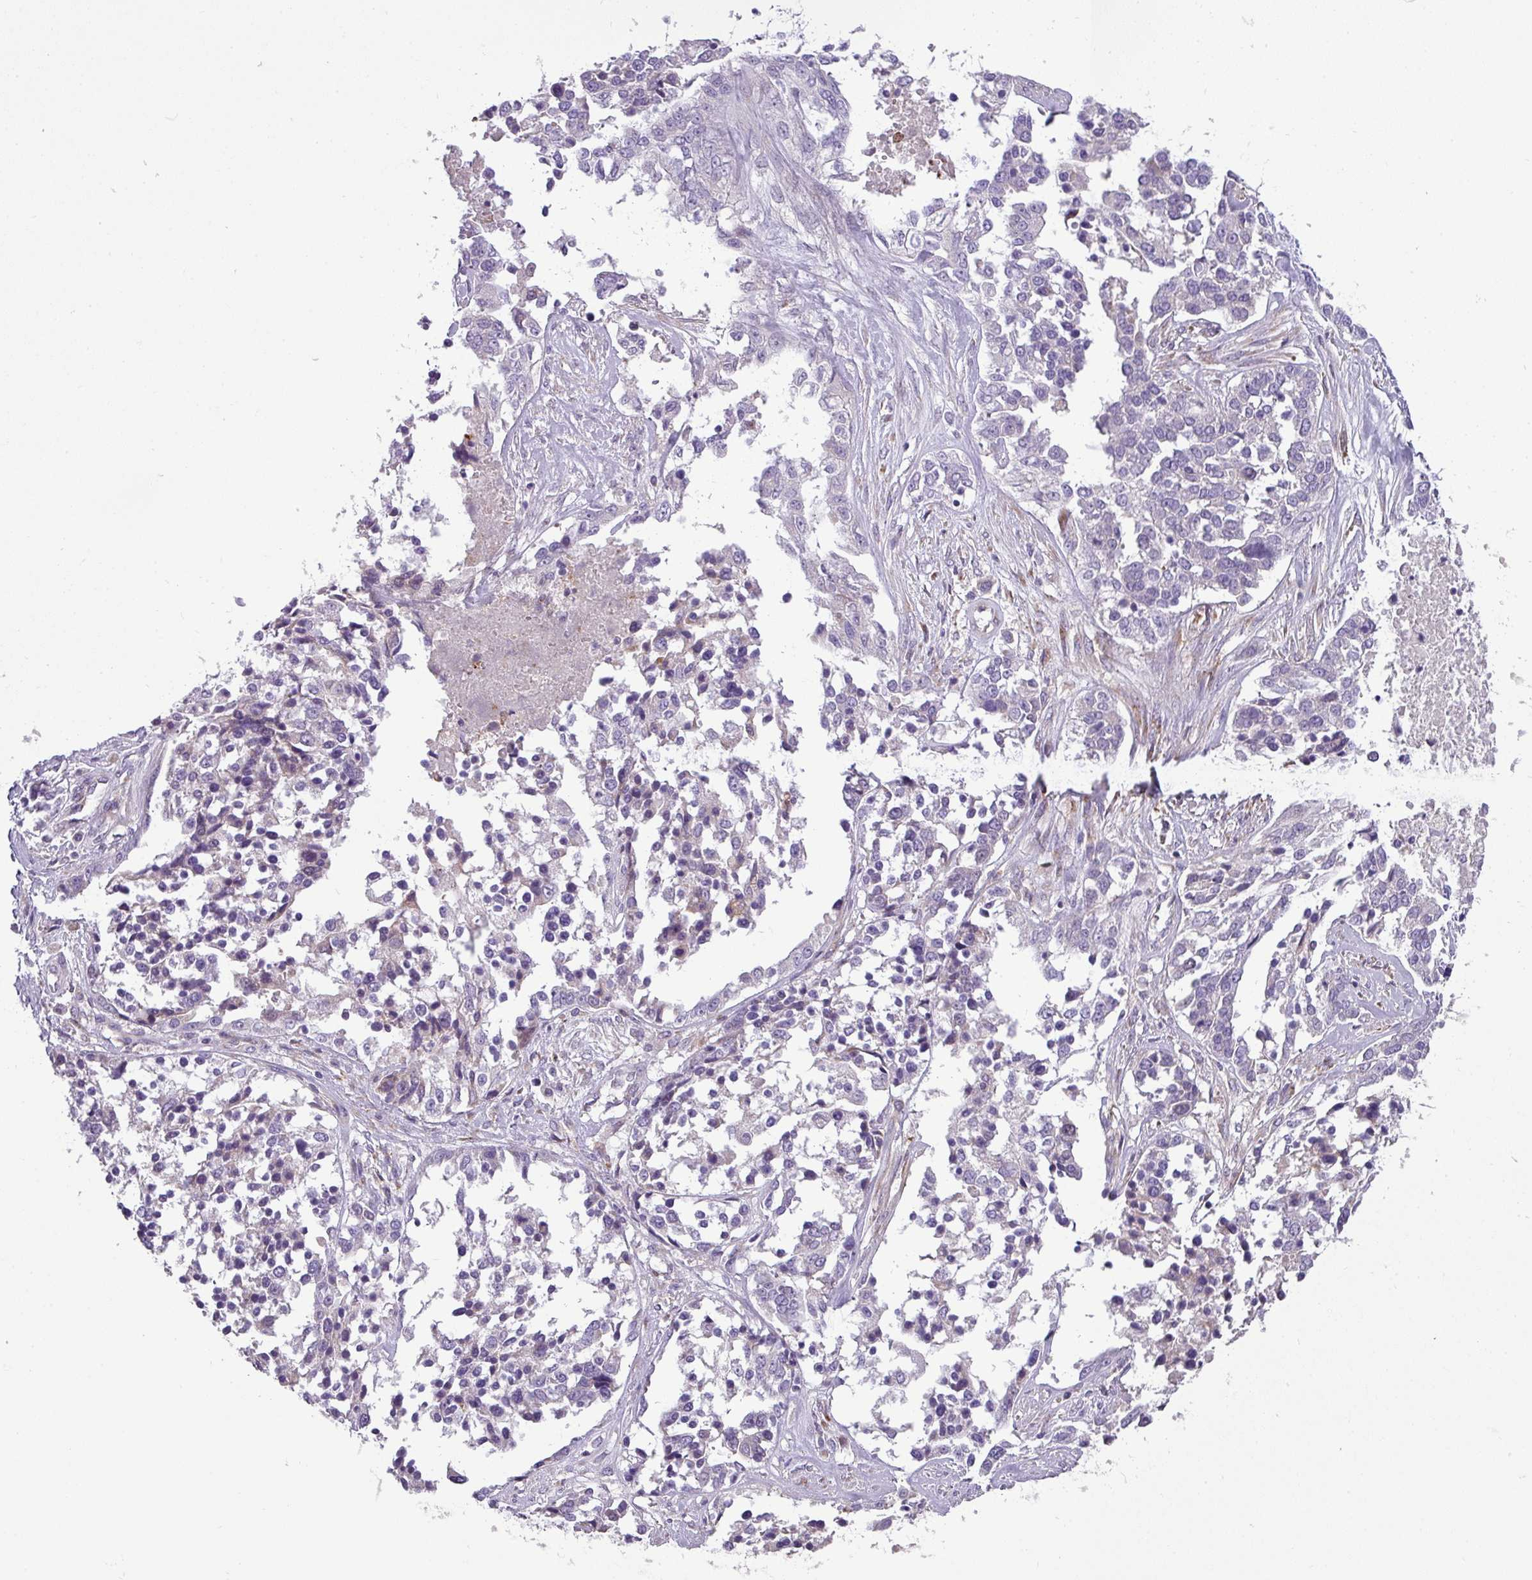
{"staining": {"intensity": "negative", "quantity": "none", "location": "none"}, "tissue": "ovarian cancer", "cell_type": "Tumor cells", "image_type": "cancer", "snomed": [{"axis": "morphology", "description": "Cystadenocarcinoma, serous, NOS"}, {"axis": "topography", "description": "Ovary"}], "caption": "An IHC histopathology image of ovarian cancer is shown. There is no staining in tumor cells of ovarian cancer. (DAB IHC visualized using brightfield microscopy, high magnification).", "gene": "PIK3R5", "patient": {"sex": "female", "age": 44}}